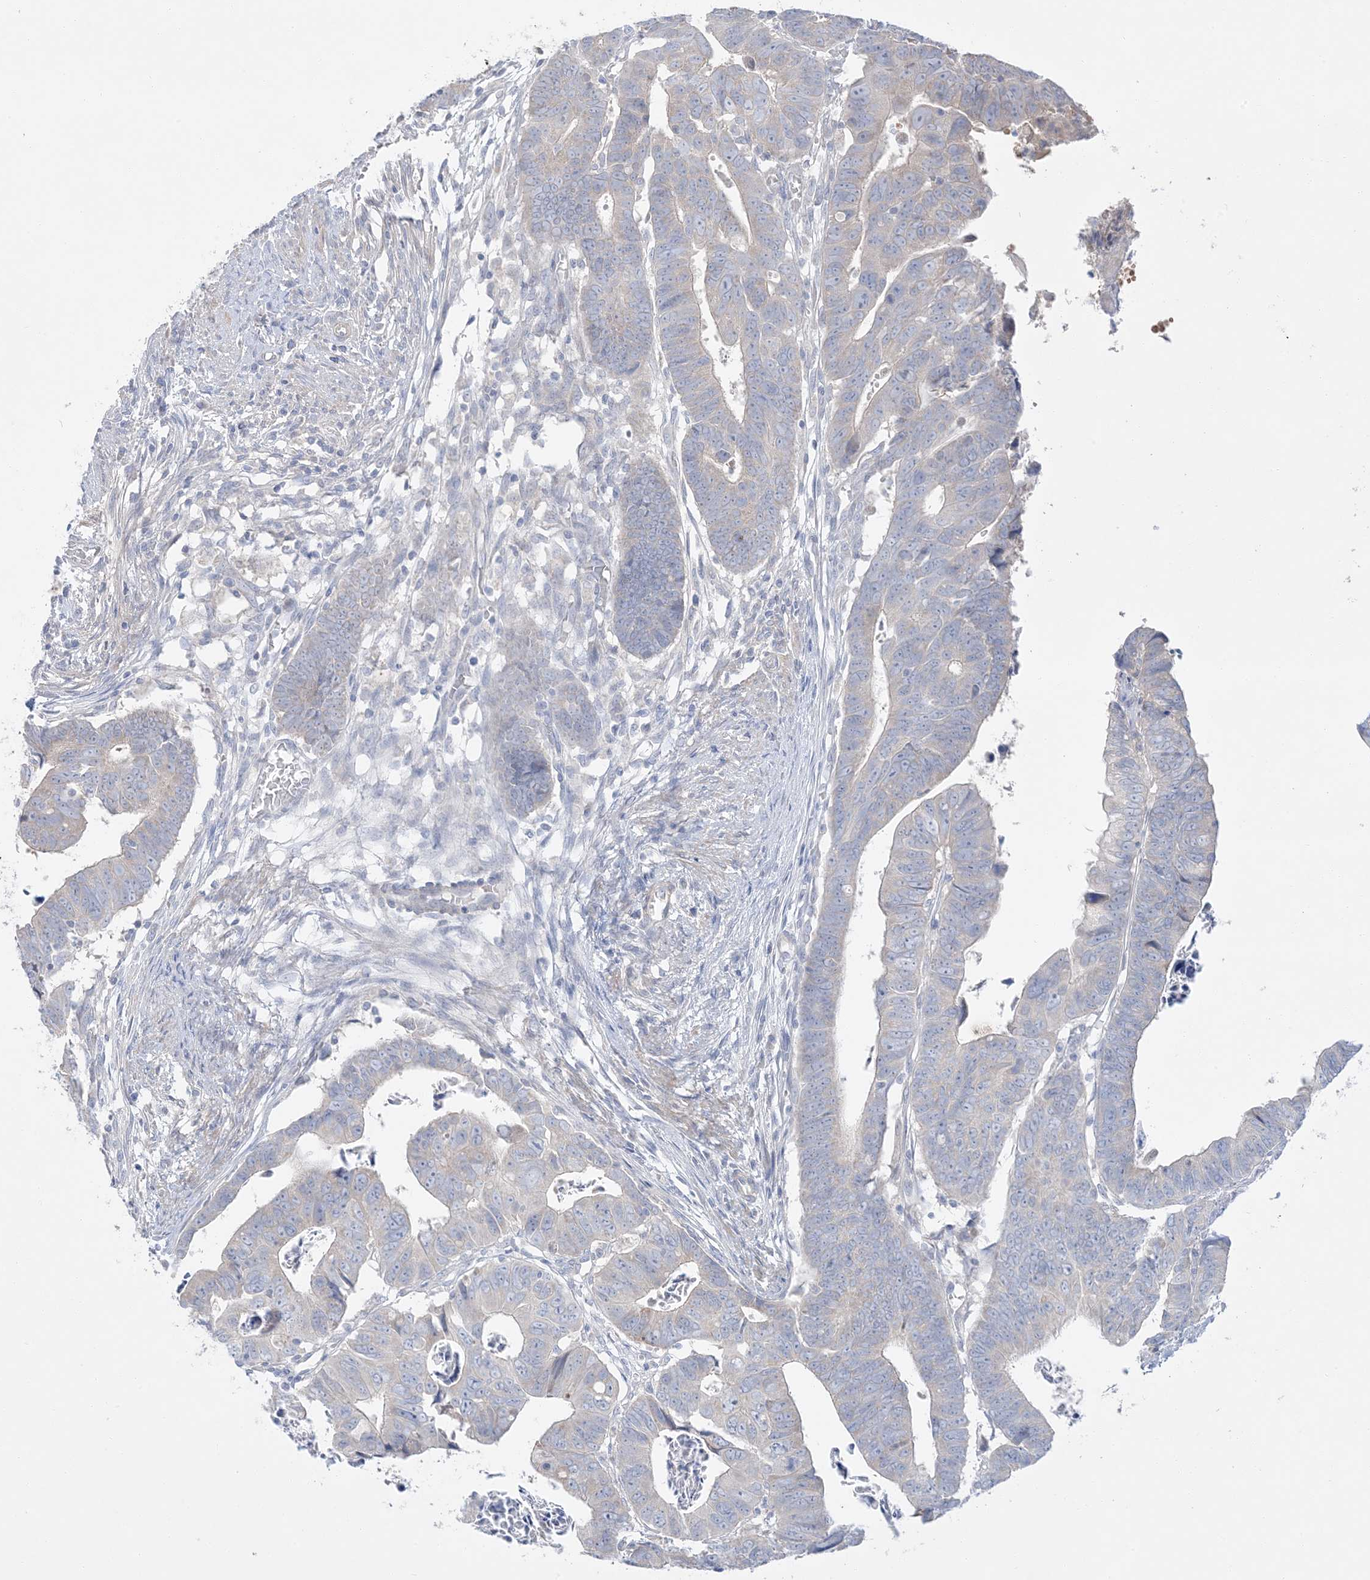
{"staining": {"intensity": "negative", "quantity": "none", "location": "none"}, "tissue": "colorectal cancer", "cell_type": "Tumor cells", "image_type": "cancer", "snomed": [{"axis": "morphology", "description": "Adenocarcinoma, NOS"}, {"axis": "topography", "description": "Rectum"}], "caption": "A micrograph of human colorectal adenocarcinoma is negative for staining in tumor cells.", "gene": "FAM184A", "patient": {"sex": "female", "age": 65}}